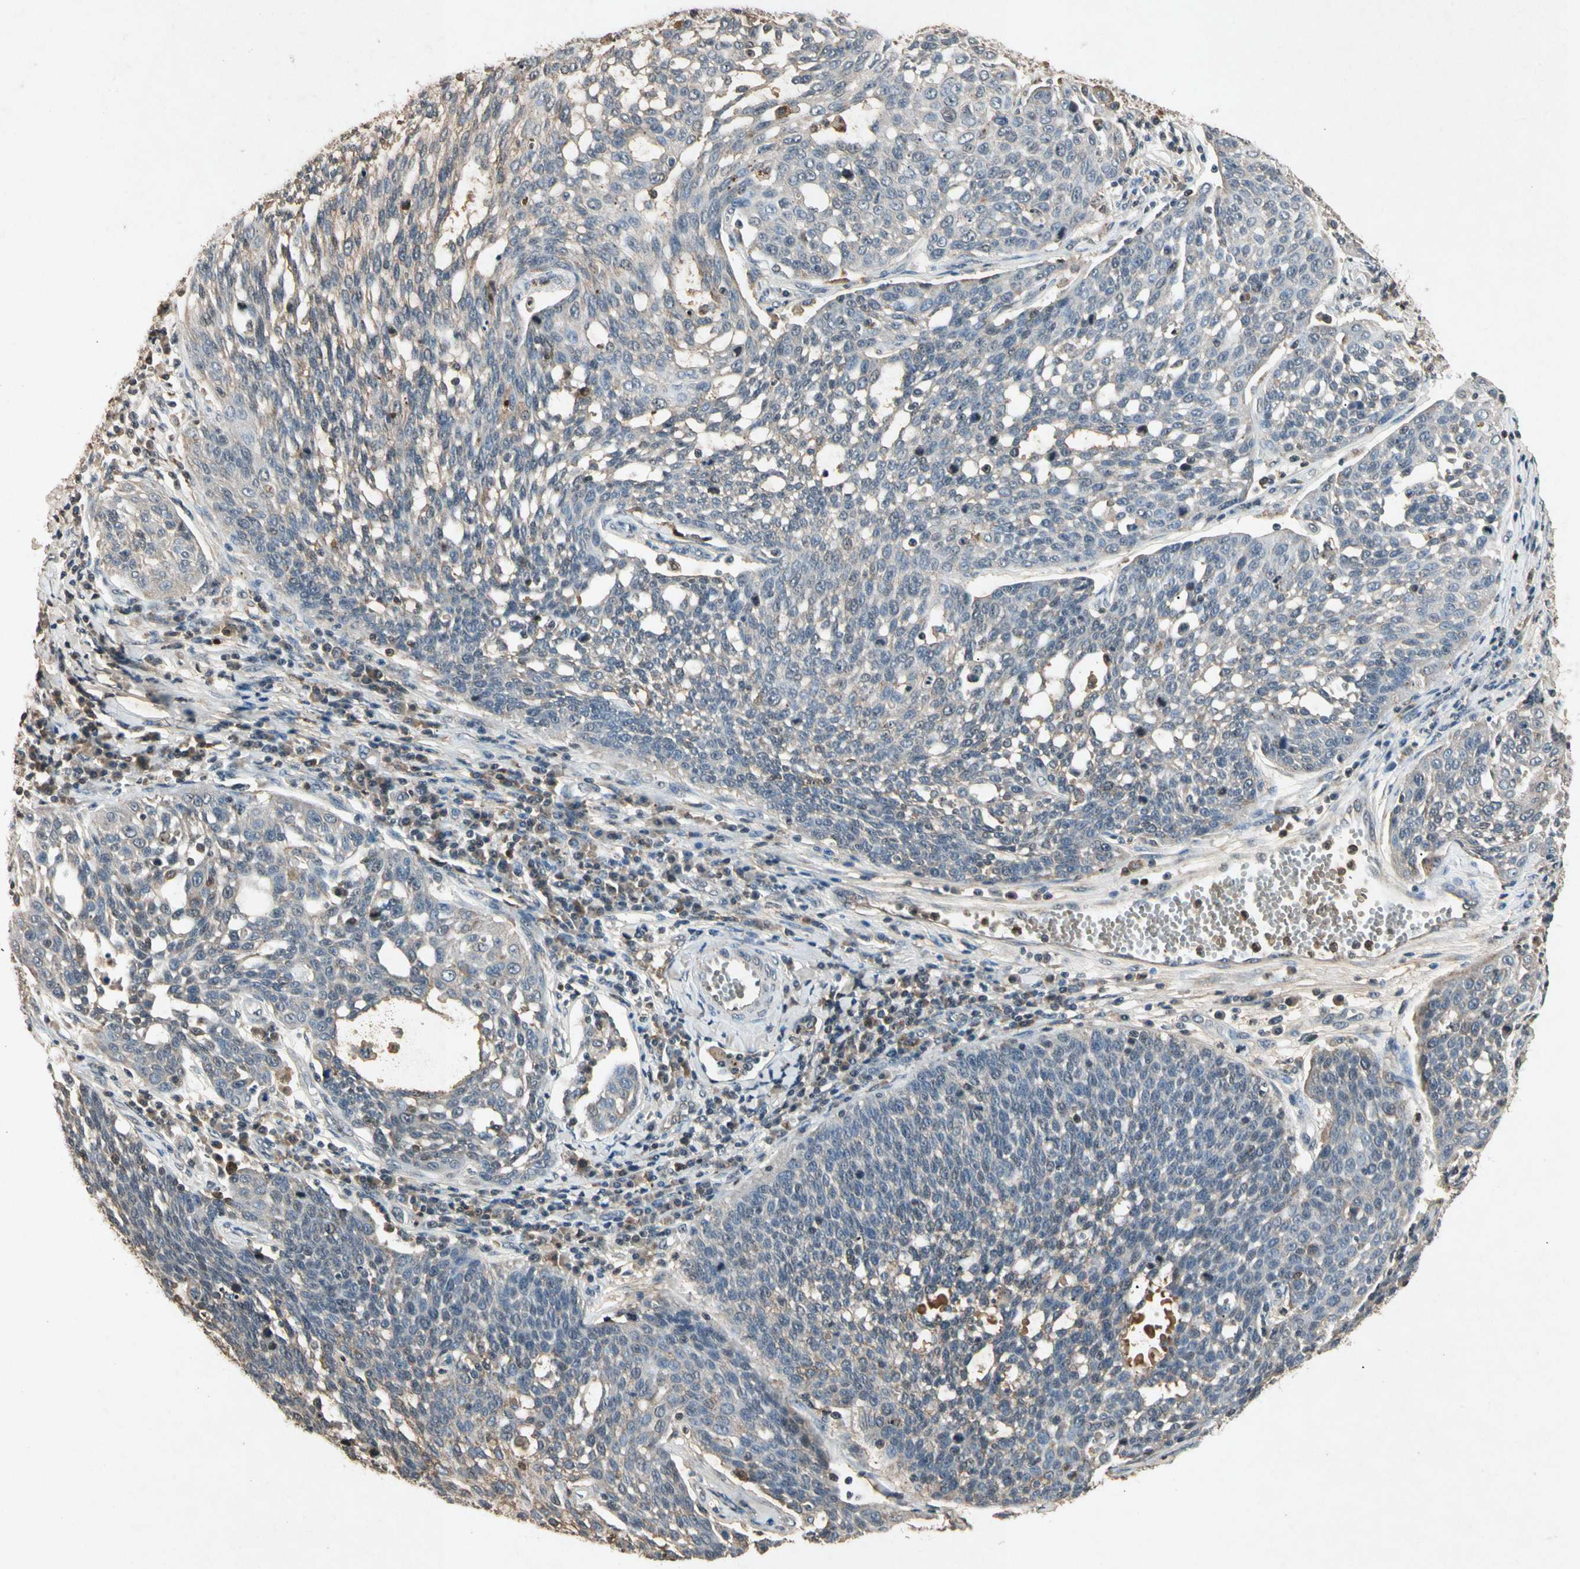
{"staining": {"intensity": "negative", "quantity": "none", "location": "none"}, "tissue": "cervical cancer", "cell_type": "Tumor cells", "image_type": "cancer", "snomed": [{"axis": "morphology", "description": "Squamous cell carcinoma, NOS"}, {"axis": "topography", "description": "Cervix"}], "caption": "Tumor cells show no significant protein positivity in squamous cell carcinoma (cervical).", "gene": "CP", "patient": {"sex": "female", "age": 34}}